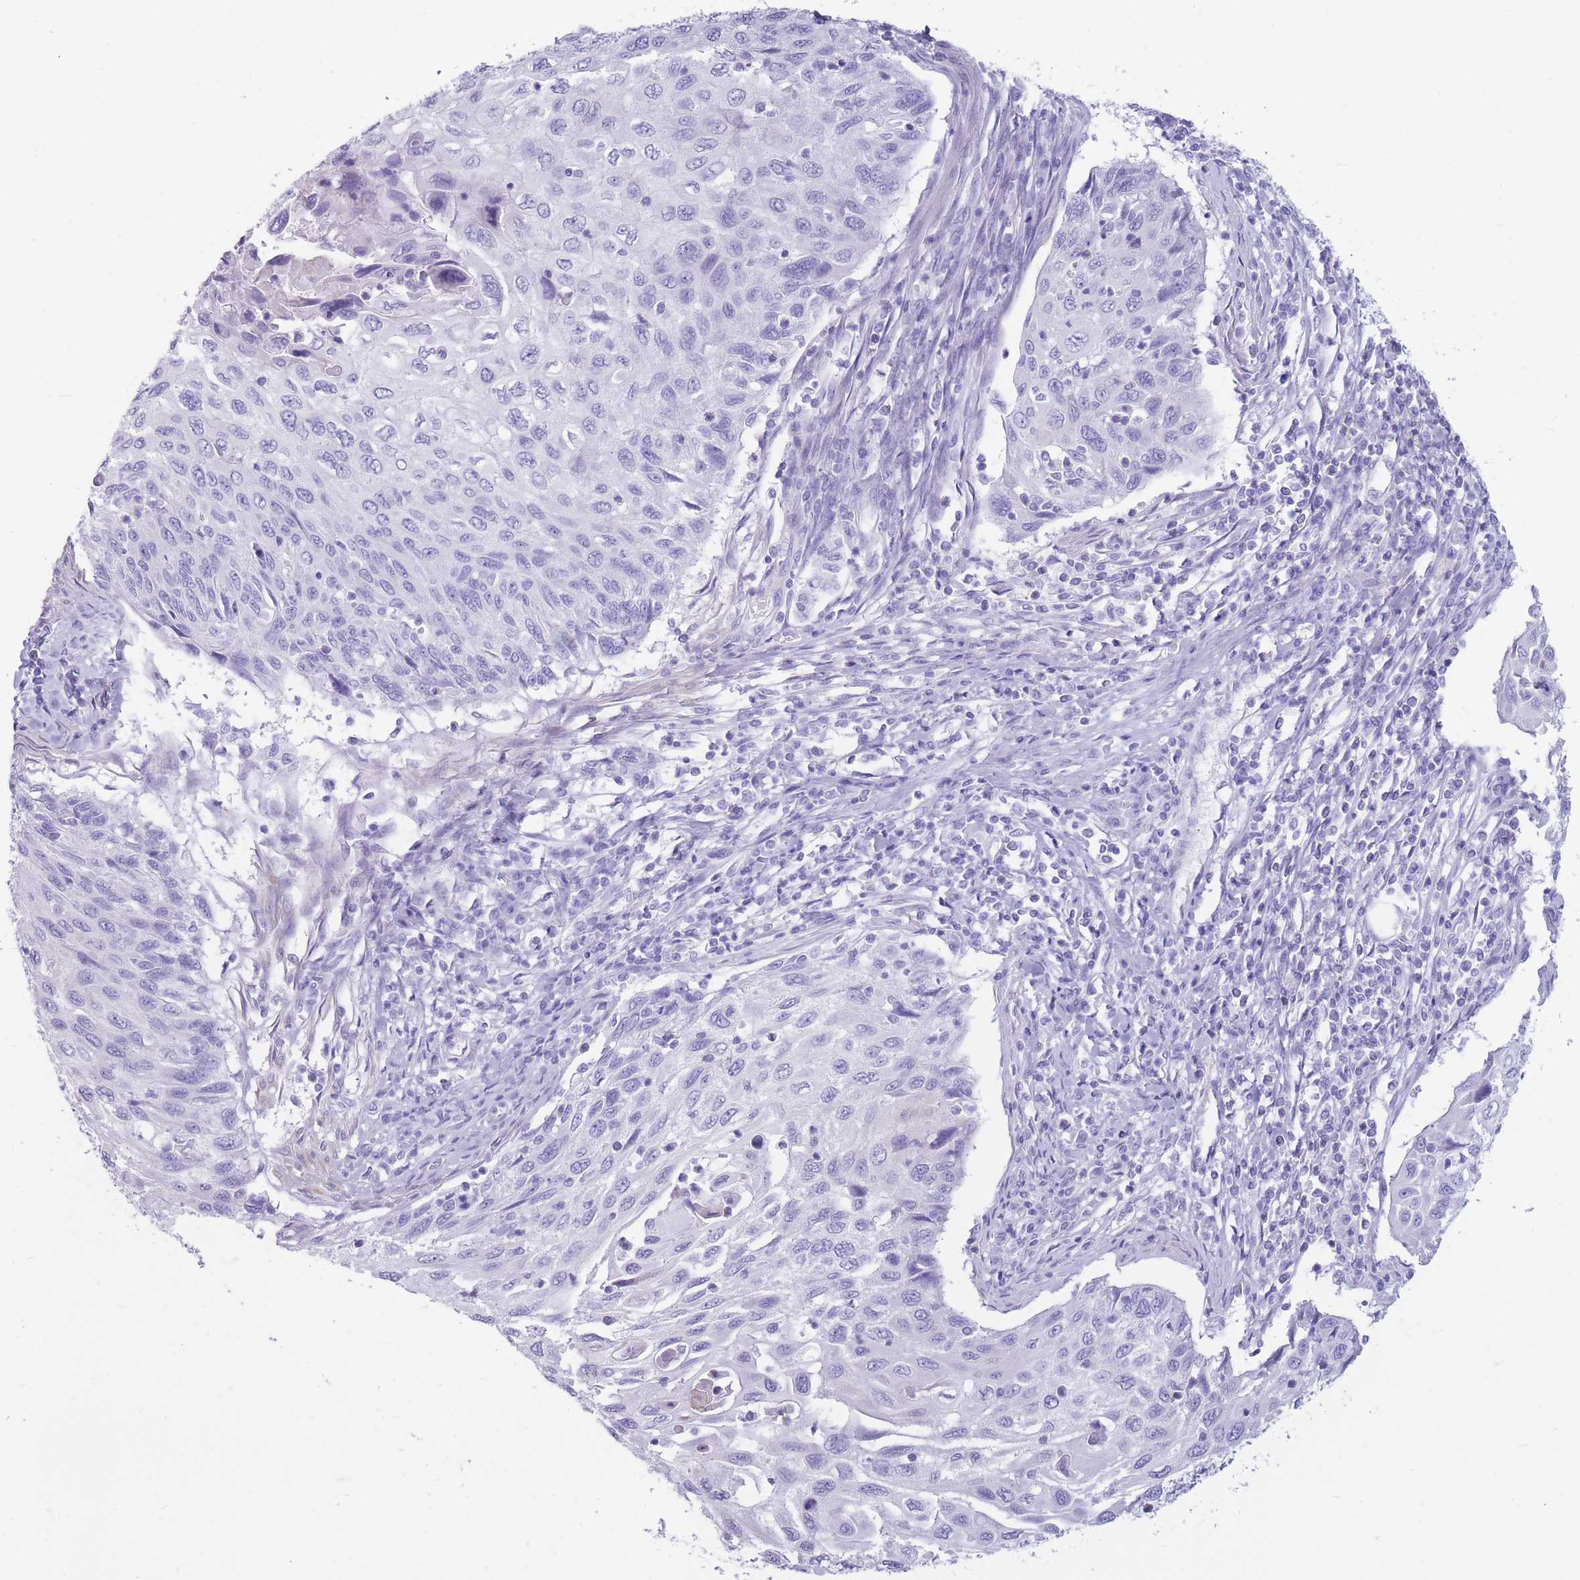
{"staining": {"intensity": "negative", "quantity": "none", "location": "none"}, "tissue": "cervical cancer", "cell_type": "Tumor cells", "image_type": "cancer", "snomed": [{"axis": "morphology", "description": "Squamous cell carcinoma, NOS"}, {"axis": "topography", "description": "Cervix"}], "caption": "Protein analysis of squamous cell carcinoma (cervical) exhibits no significant positivity in tumor cells.", "gene": "MTSS2", "patient": {"sex": "female", "age": 70}}